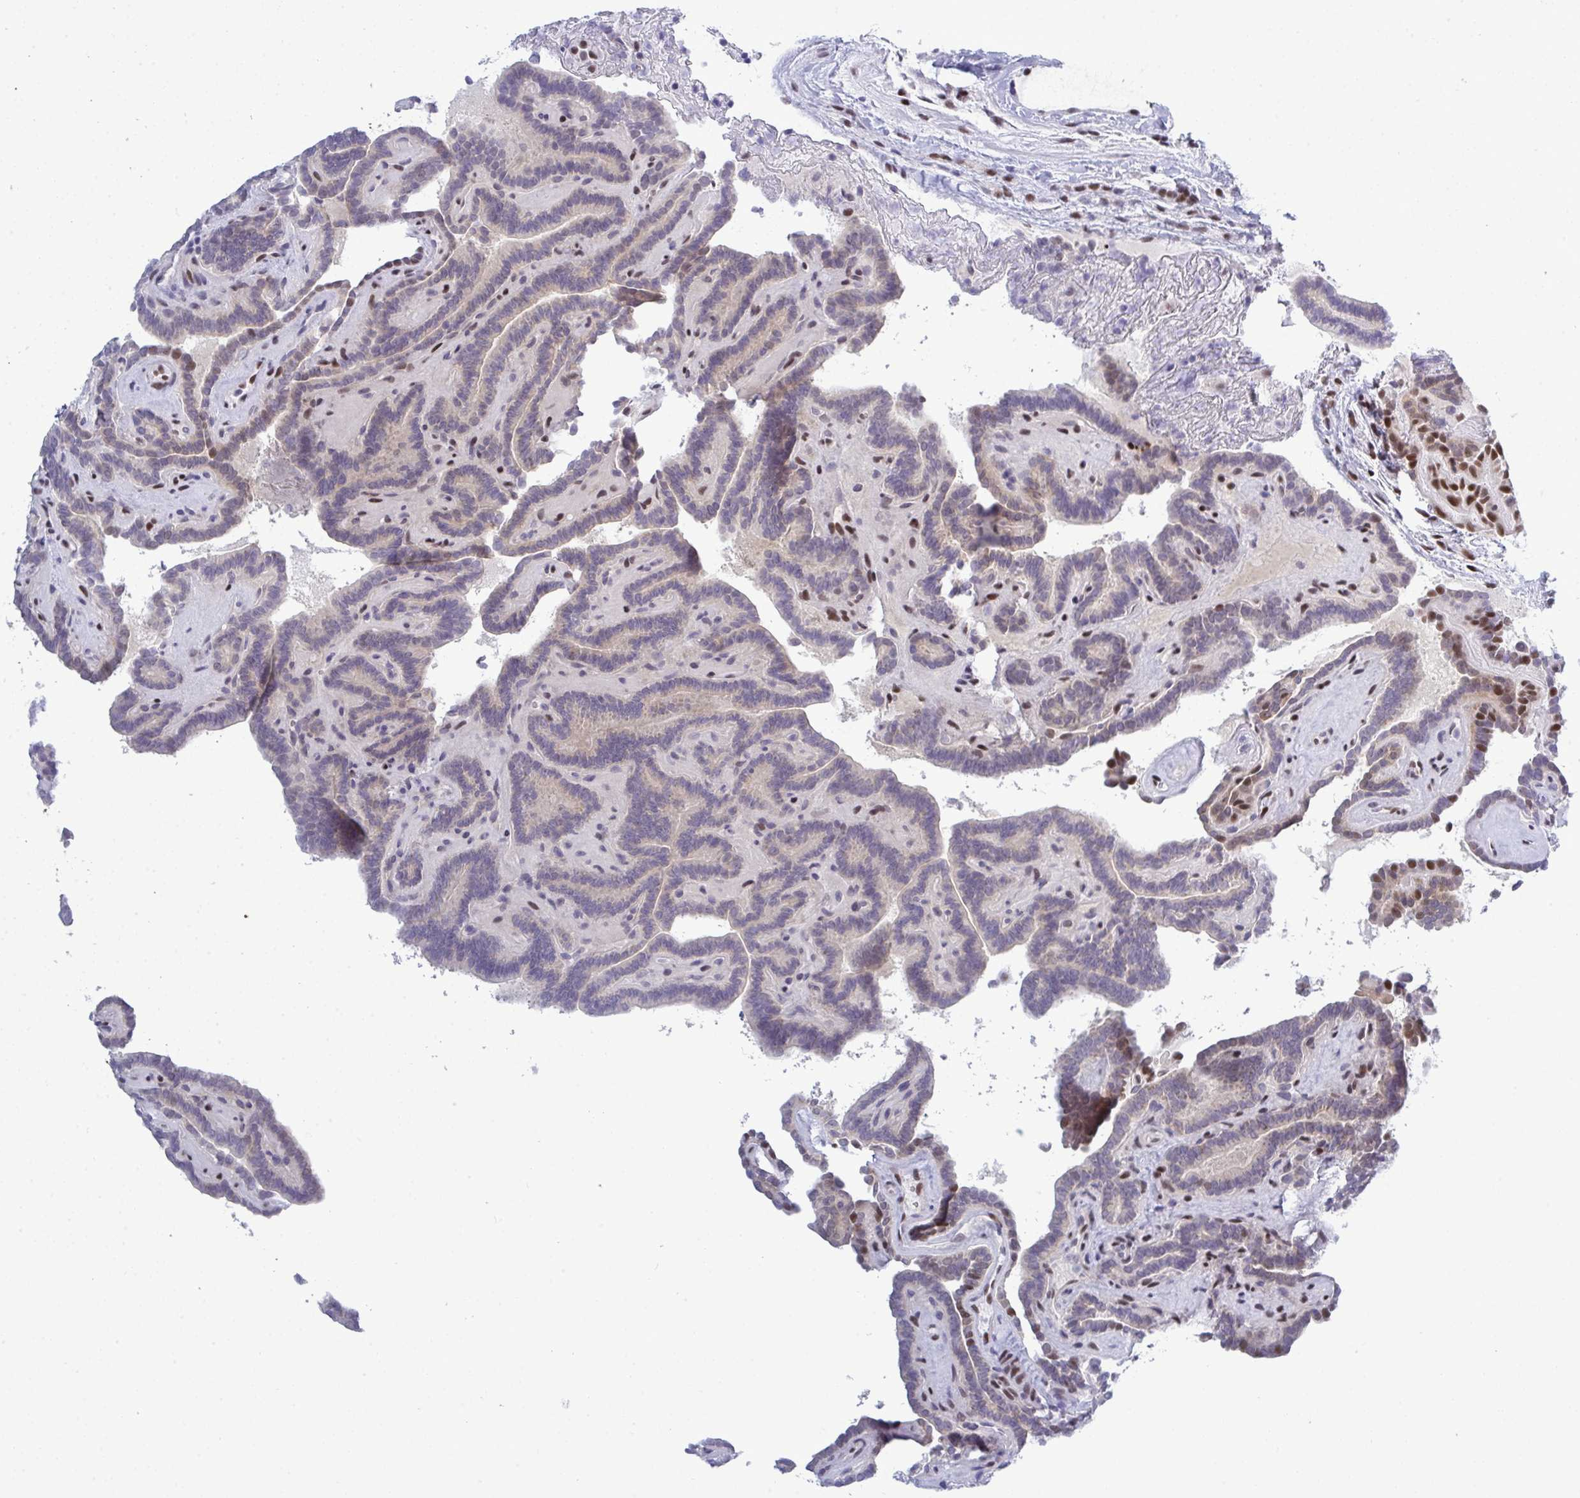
{"staining": {"intensity": "negative", "quantity": "none", "location": "none"}, "tissue": "thyroid cancer", "cell_type": "Tumor cells", "image_type": "cancer", "snomed": [{"axis": "morphology", "description": "Papillary adenocarcinoma, NOS"}, {"axis": "topography", "description": "Thyroid gland"}], "caption": "Histopathology image shows no significant protein positivity in tumor cells of thyroid cancer. The staining is performed using DAB (3,3'-diaminobenzidine) brown chromogen with nuclei counter-stained in using hematoxylin.", "gene": "PPP1R10", "patient": {"sex": "female", "age": 21}}